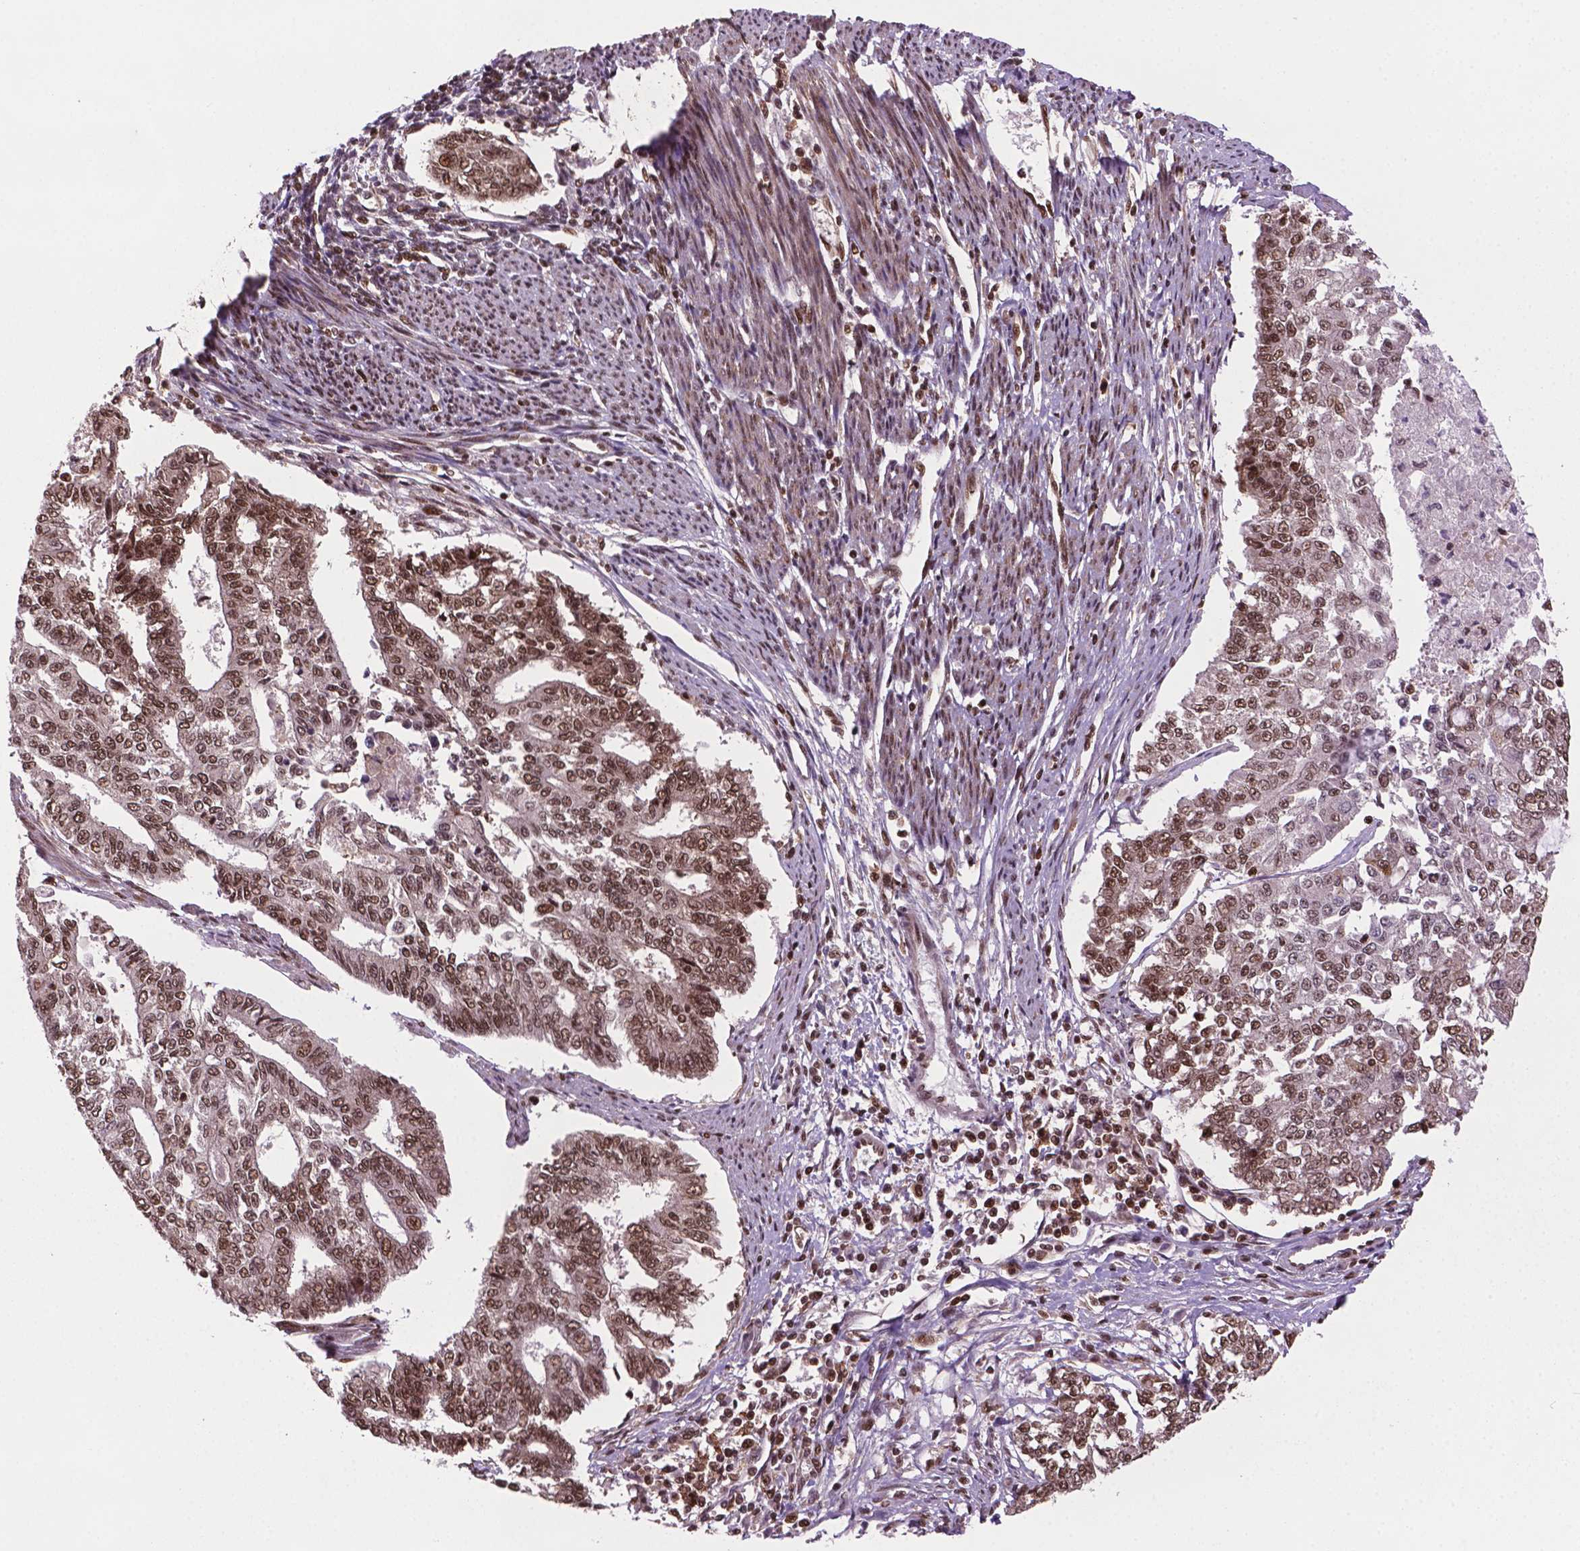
{"staining": {"intensity": "moderate", "quantity": ">75%", "location": "nuclear"}, "tissue": "endometrial cancer", "cell_type": "Tumor cells", "image_type": "cancer", "snomed": [{"axis": "morphology", "description": "Adenocarcinoma, NOS"}, {"axis": "topography", "description": "Uterus"}], "caption": "Immunohistochemistry of adenocarcinoma (endometrial) exhibits medium levels of moderate nuclear staining in approximately >75% of tumor cells.", "gene": "SIRT6", "patient": {"sex": "female", "age": 59}}